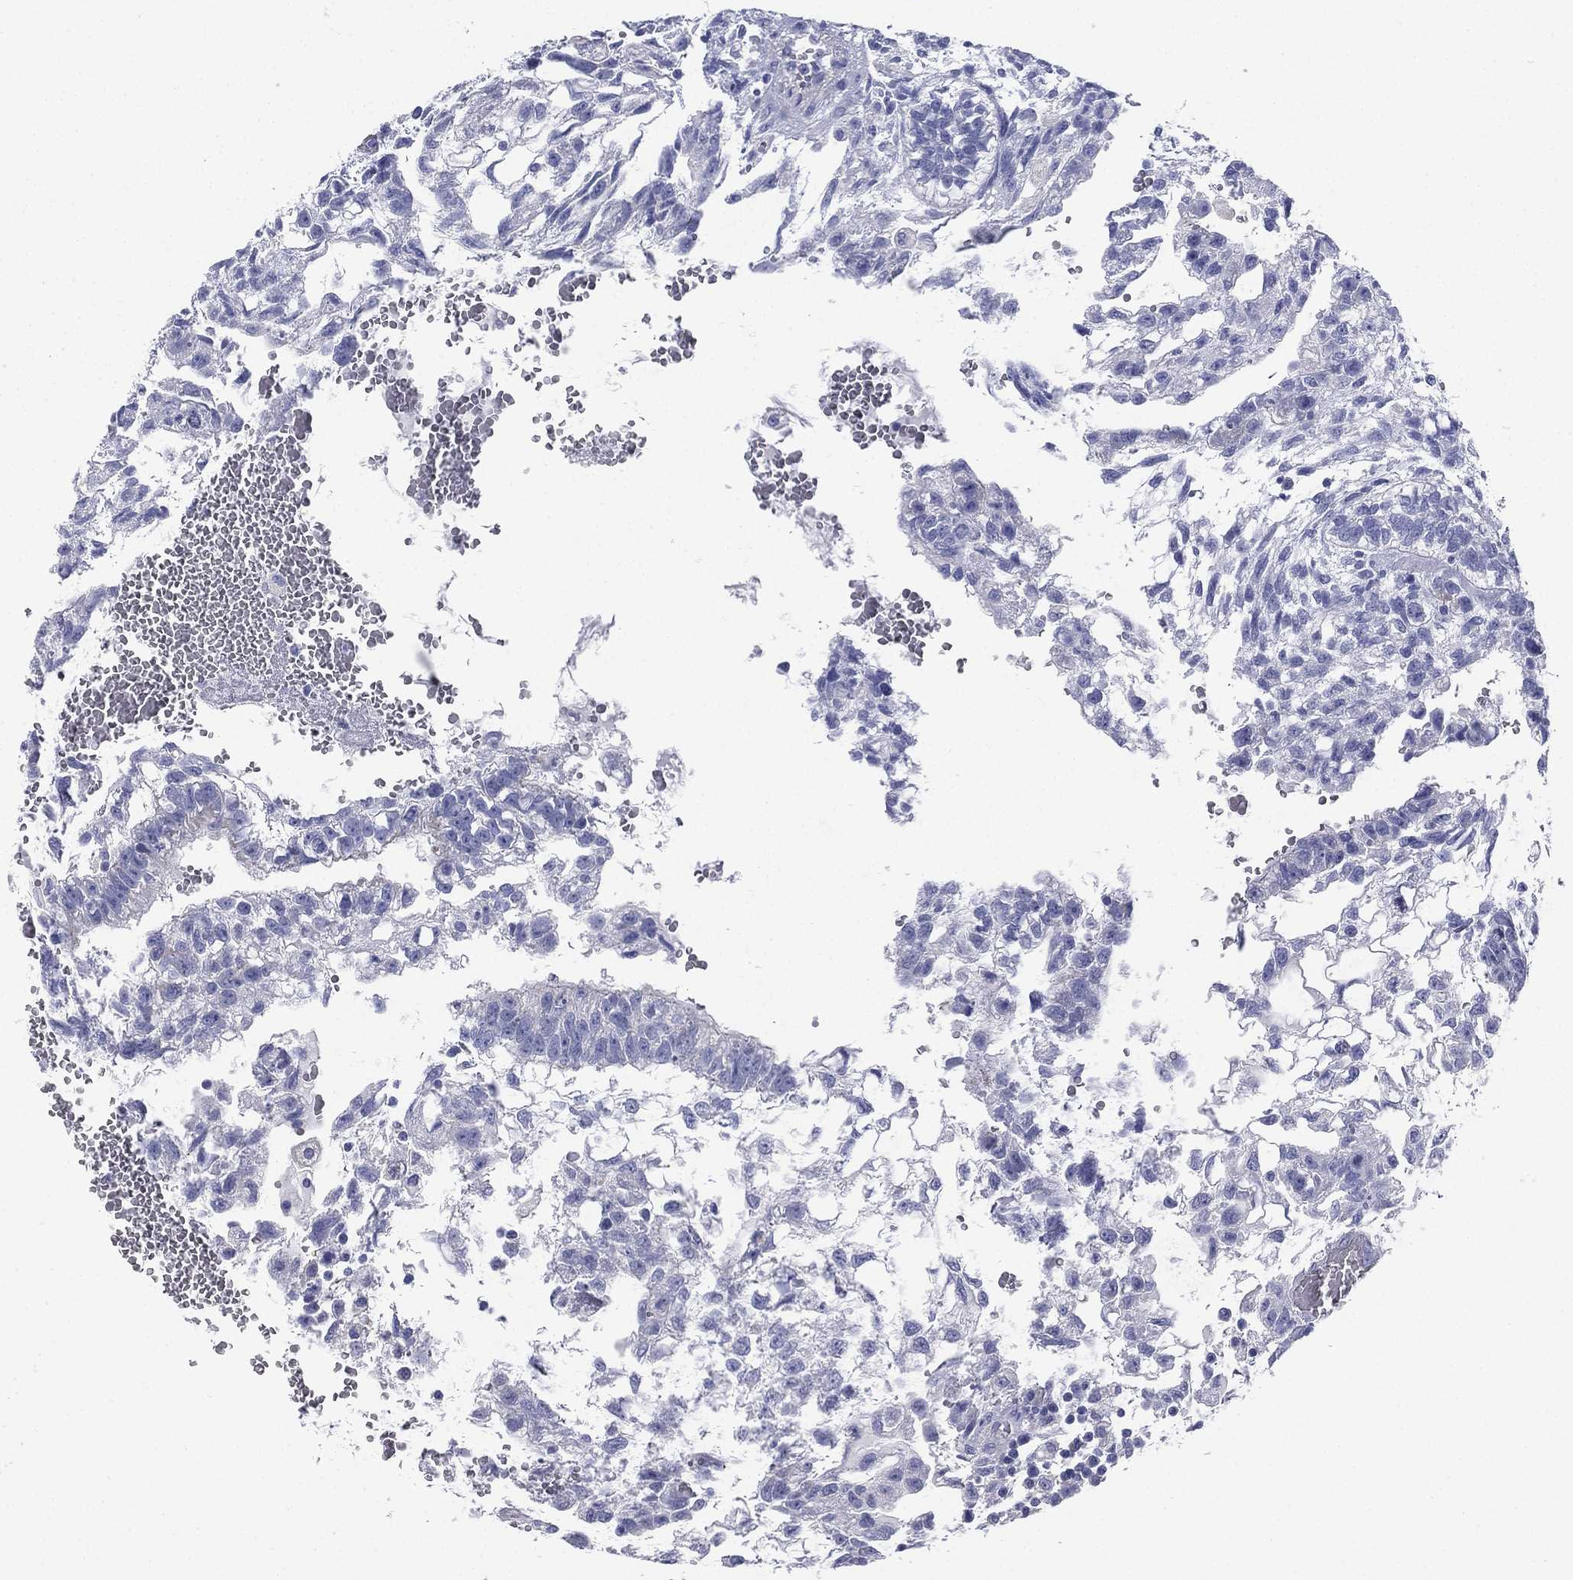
{"staining": {"intensity": "negative", "quantity": "none", "location": "none"}, "tissue": "testis cancer", "cell_type": "Tumor cells", "image_type": "cancer", "snomed": [{"axis": "morphology", "description": "Carcinoma, Embryonal, NOS"}, {"axis": "topography", "description": "Testis"}], "caption": "Immunohistochemical staining of testis cancer (embryonal carcinoma) exhibits no significant positivity in tumor cells.", "gene": "FCER2", "patient": {"sex": "male", "age": 32}}